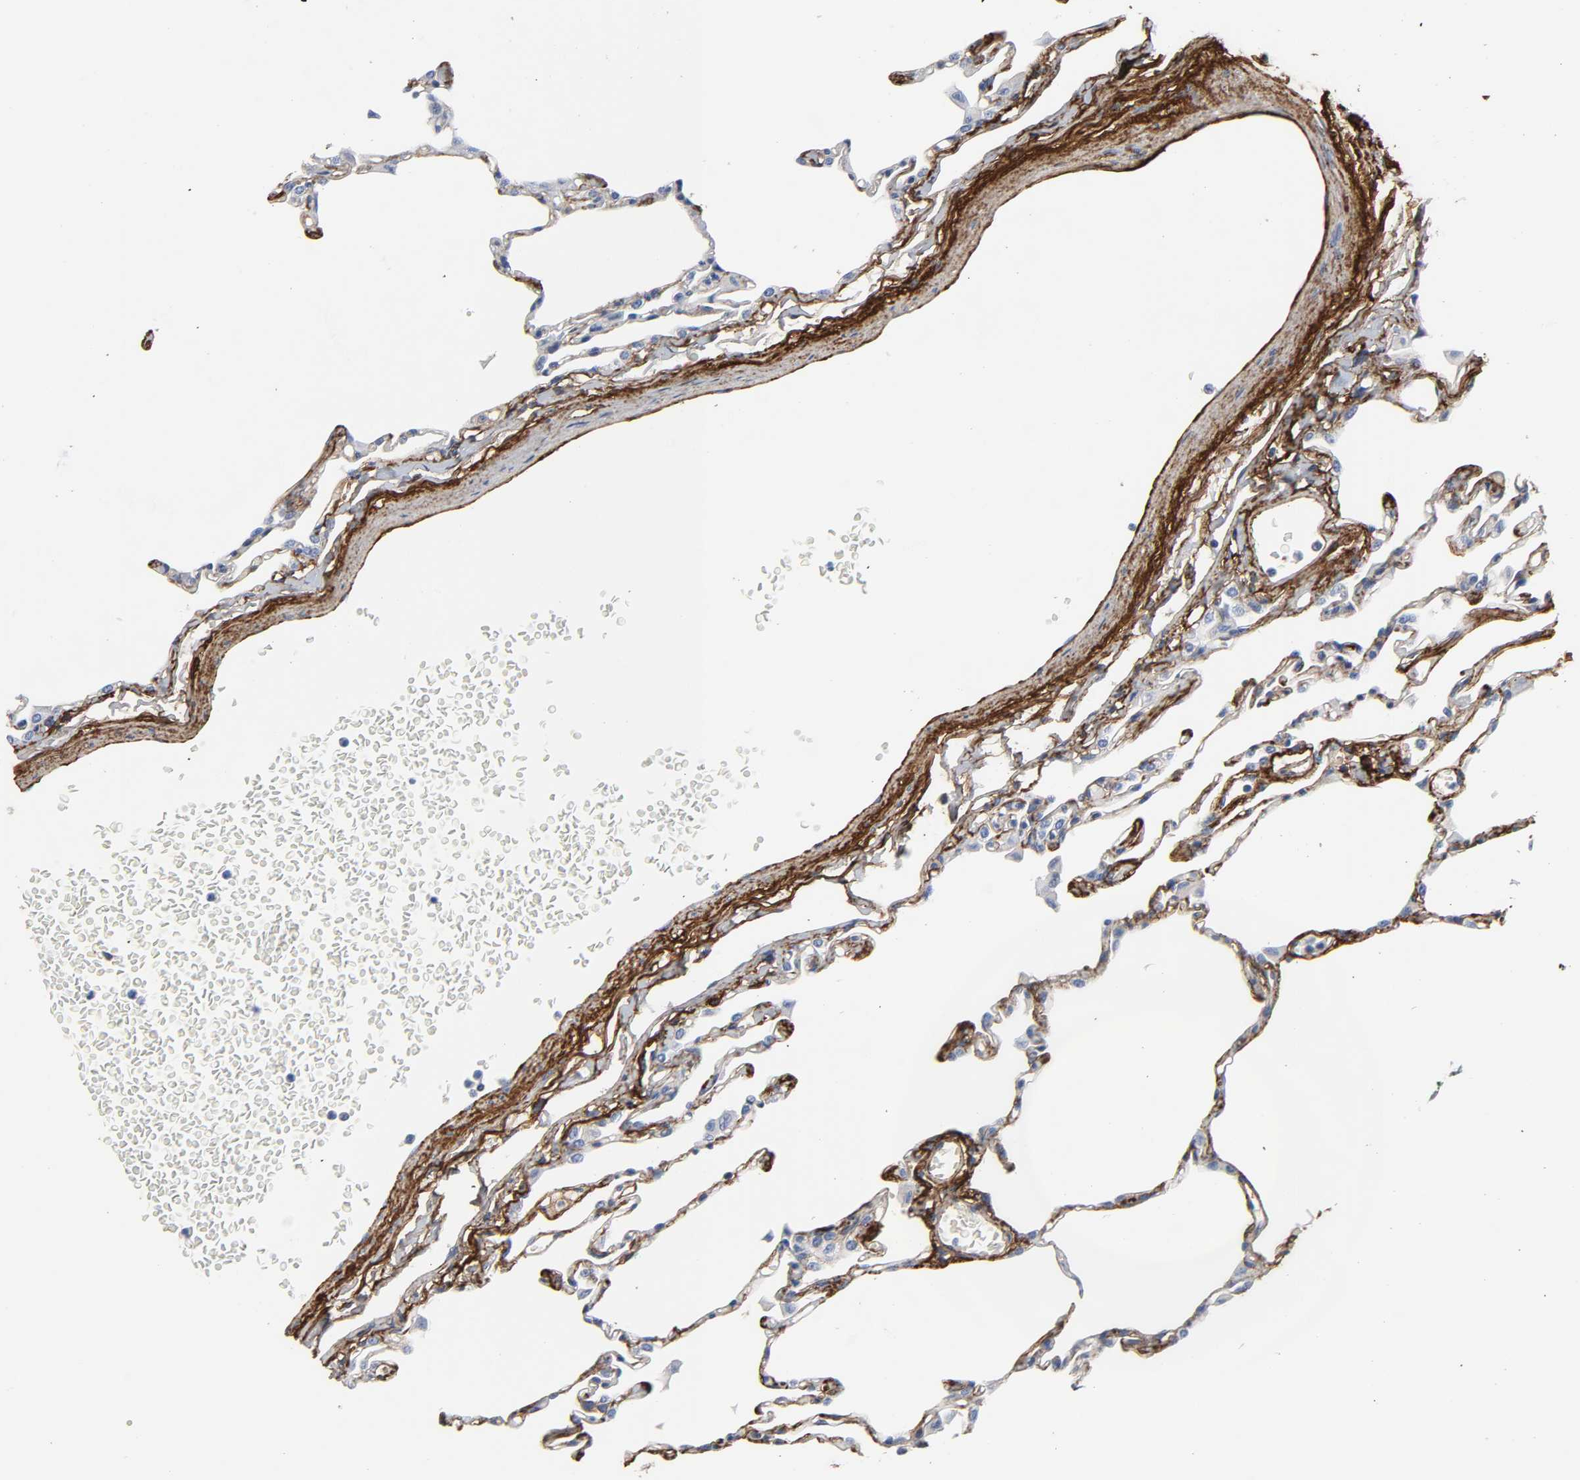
{"staining": {"intensity": "negative", "quantity": "none", "location": "none"}, "tissue": "lung", "cell_type": "Alveolar cells", "image_type": "normal", "snomed": [{"axis": "morphology", "description": "Normal tissue, NOS"}, {"axis": "topography", "description": "Lung"}], "caption": "Photomicrograph shows no significant protein expression in alveolar cells of benign lung.", "gene": "FBLN1", "patient": {"sex": "female", "age": 49}}